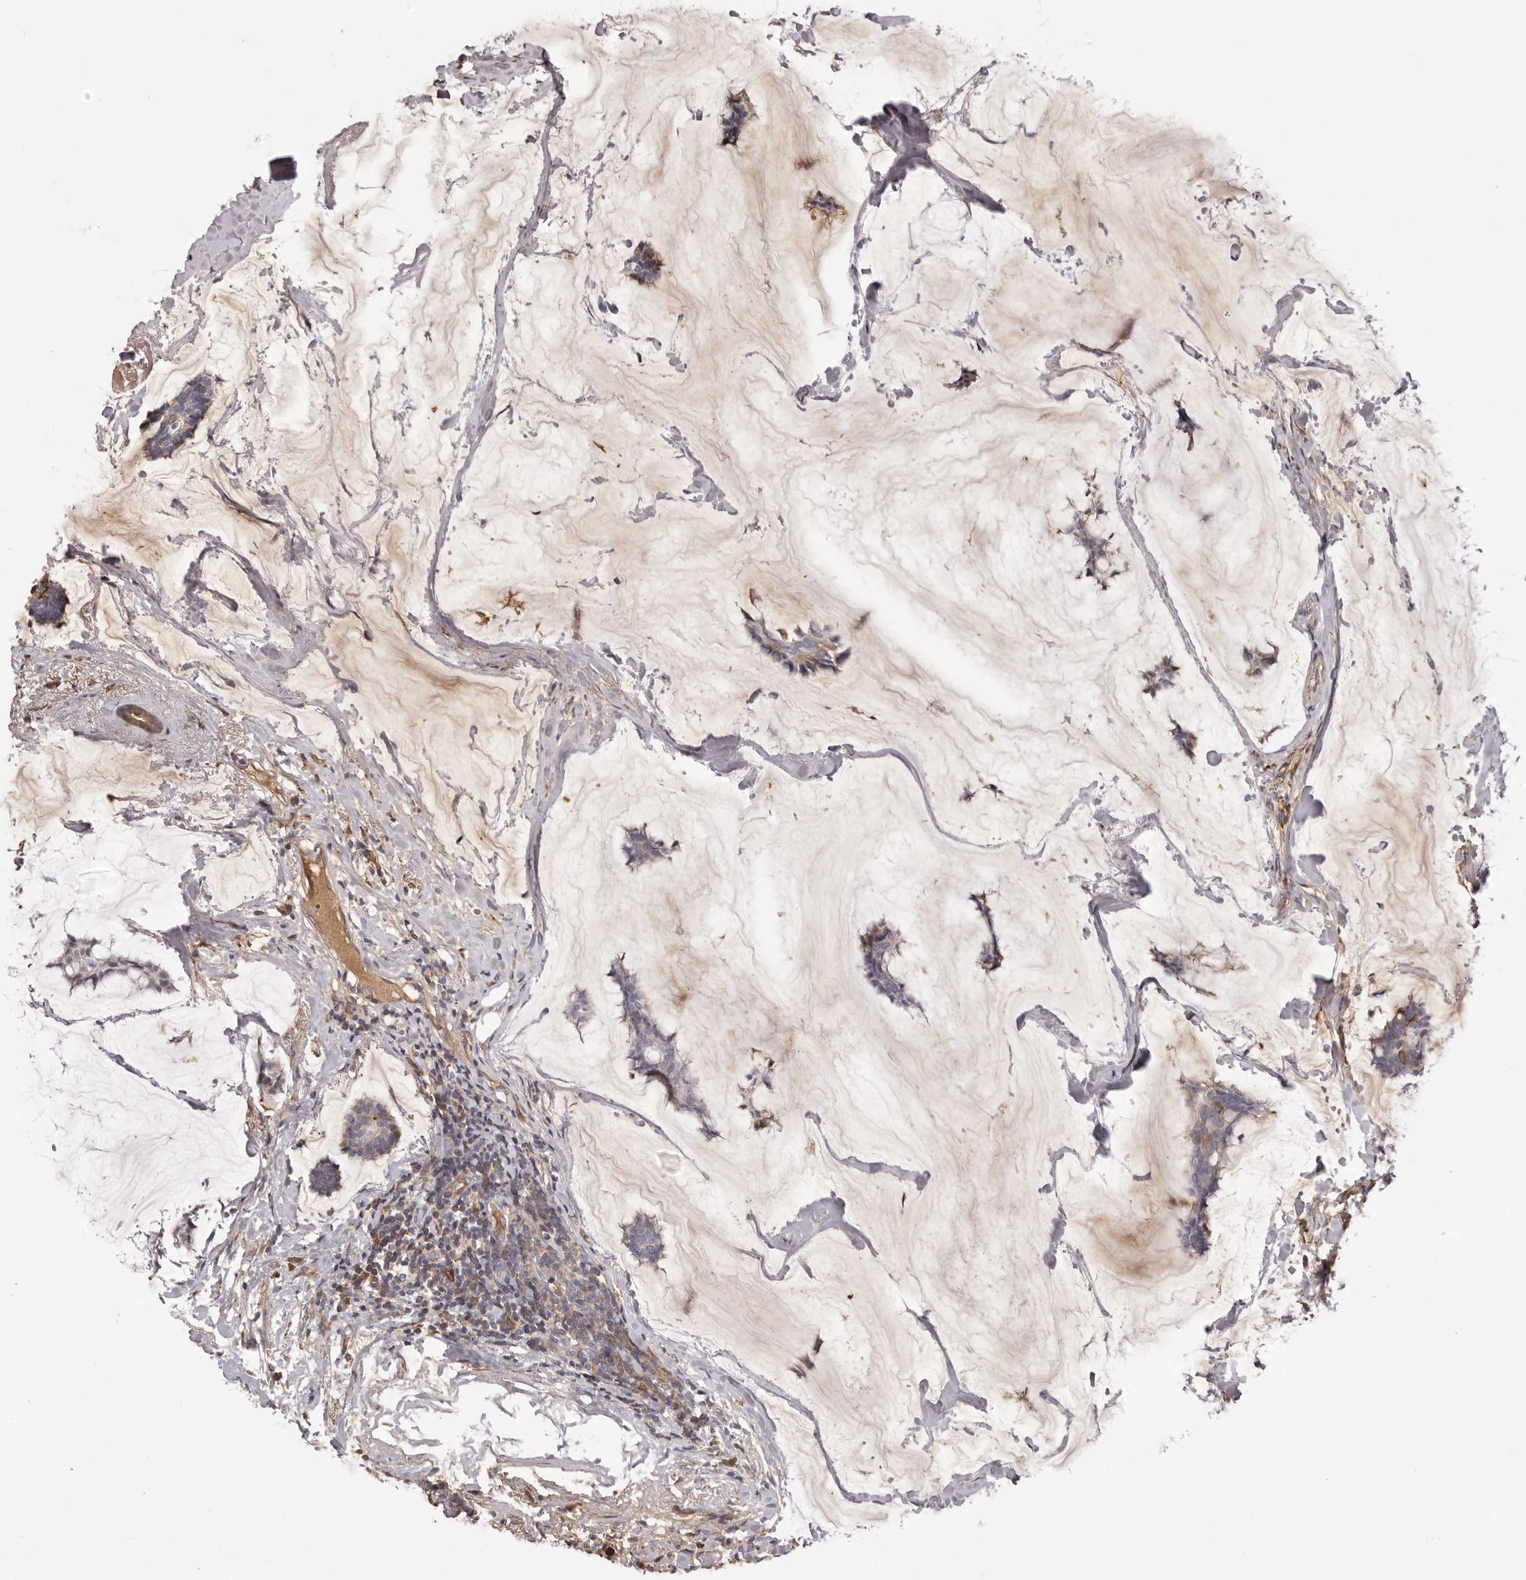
{"staining": {"intensity": "moderate", "quantity": "<25%", "location": "cytoplasmic/membranous"}, "tissue": "breast cancer", "cell_type": "Tumor cells", "image_type": "cancer", "snomed": [{"axis": "morphology", "description": "Duct carcinoma"}, {"axis": "topography", "description": "Breast"}], "caption": "A brown stain labels moderate cytoplasmic/membranous positivity of a protein in human breast cancer tumor cells. (Stains: DAB (3,3'-diaminobenzidine) in brown, nuclei in blue, Microscopy: brightfield microscopy at high magnification).", "gene": "OTUD3", "patient": {"sex": "female", "age": 93}}